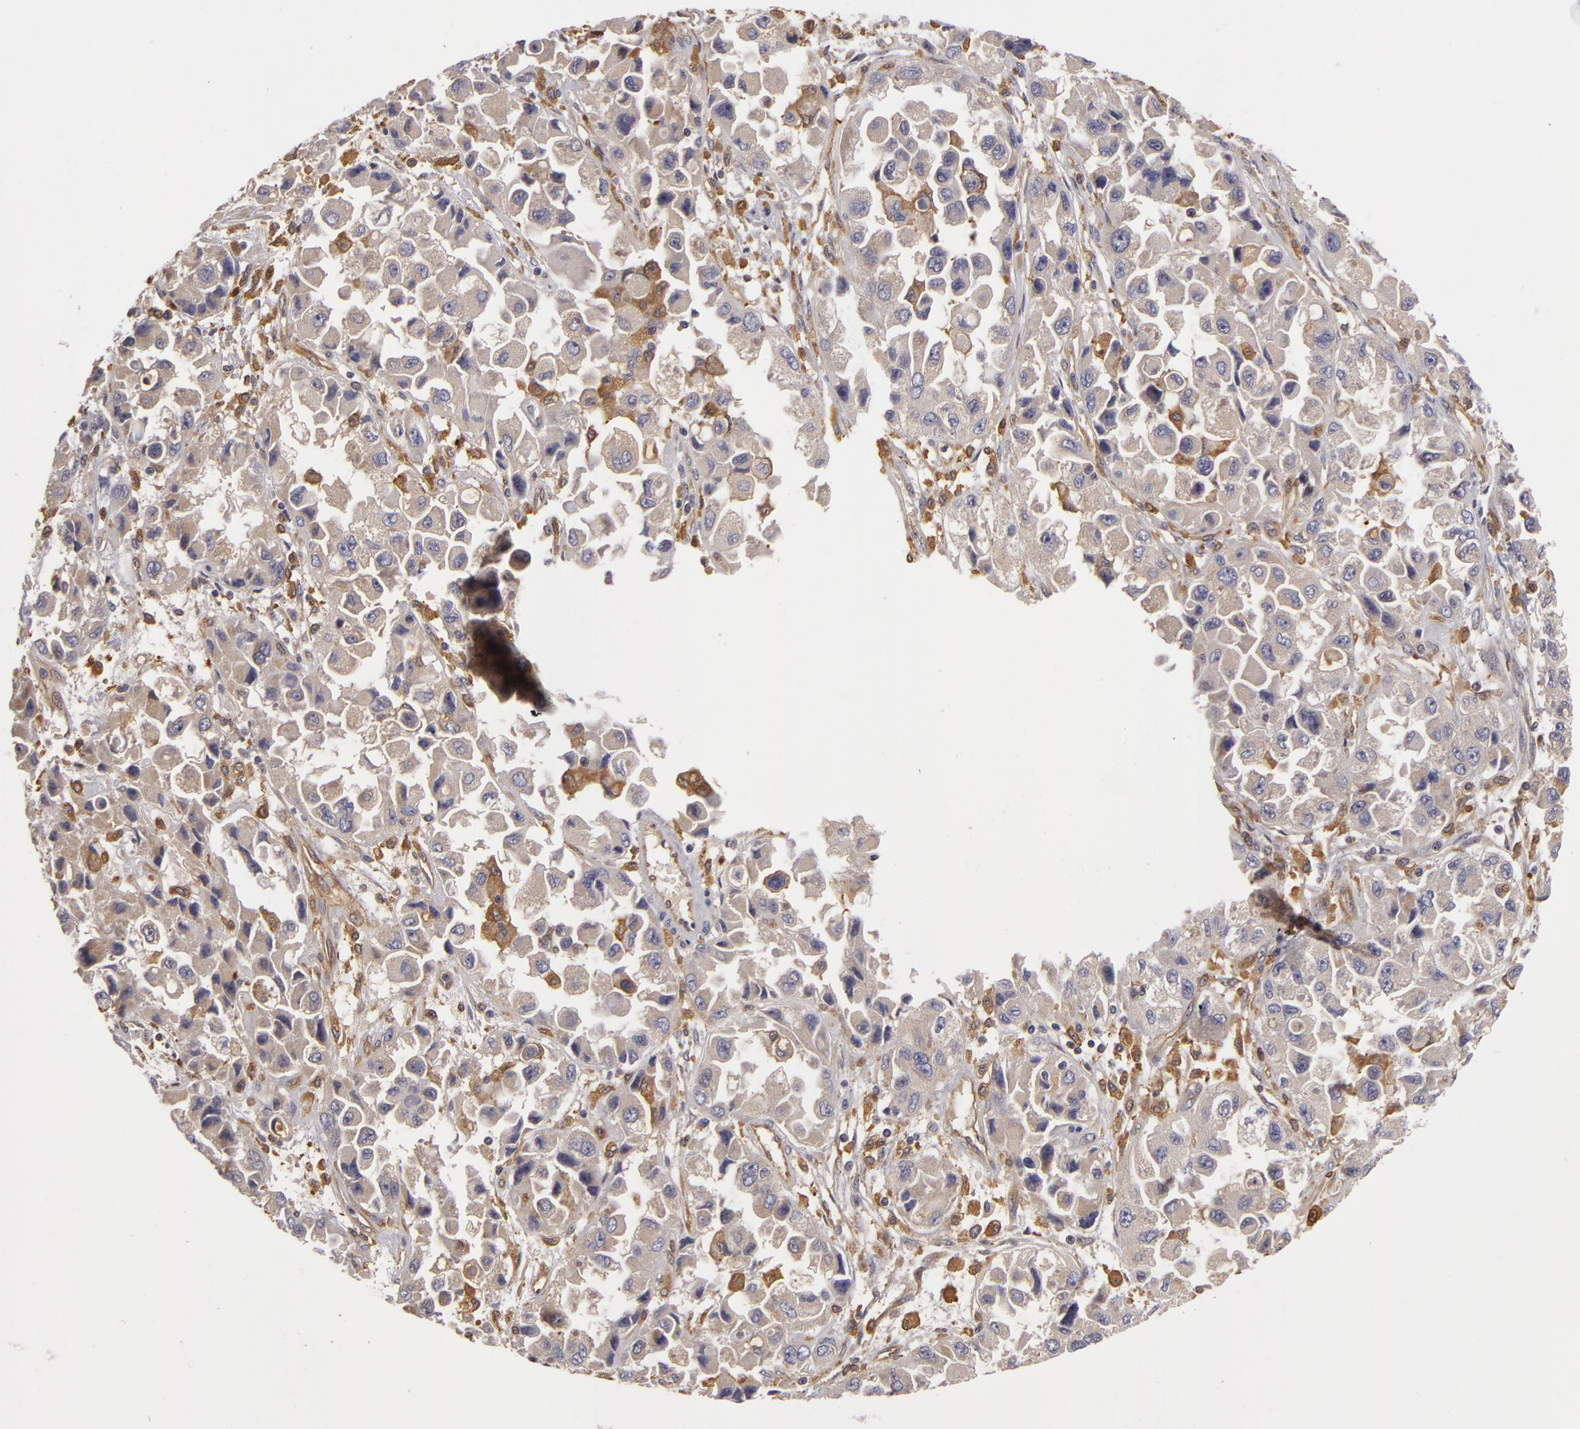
{"staining": {"intensity": "negative", "quantity": "none", "location": "none"}, "tissue": "ovarian cancer", "cell_type": "Tumor cells", "image_type": "cancer", "snomed": [{"axis": "morphology", "description": "Cystadenocarcinoma, serous, NOS"}, {"axis": "topography", "description": "Ovary"}], "caption": "There is no significant staining in tumor cells of ovarian serous cystadenocarcinoma.", "gene": "ZNF229", "patient": {"sex": "female", "age": 84}}